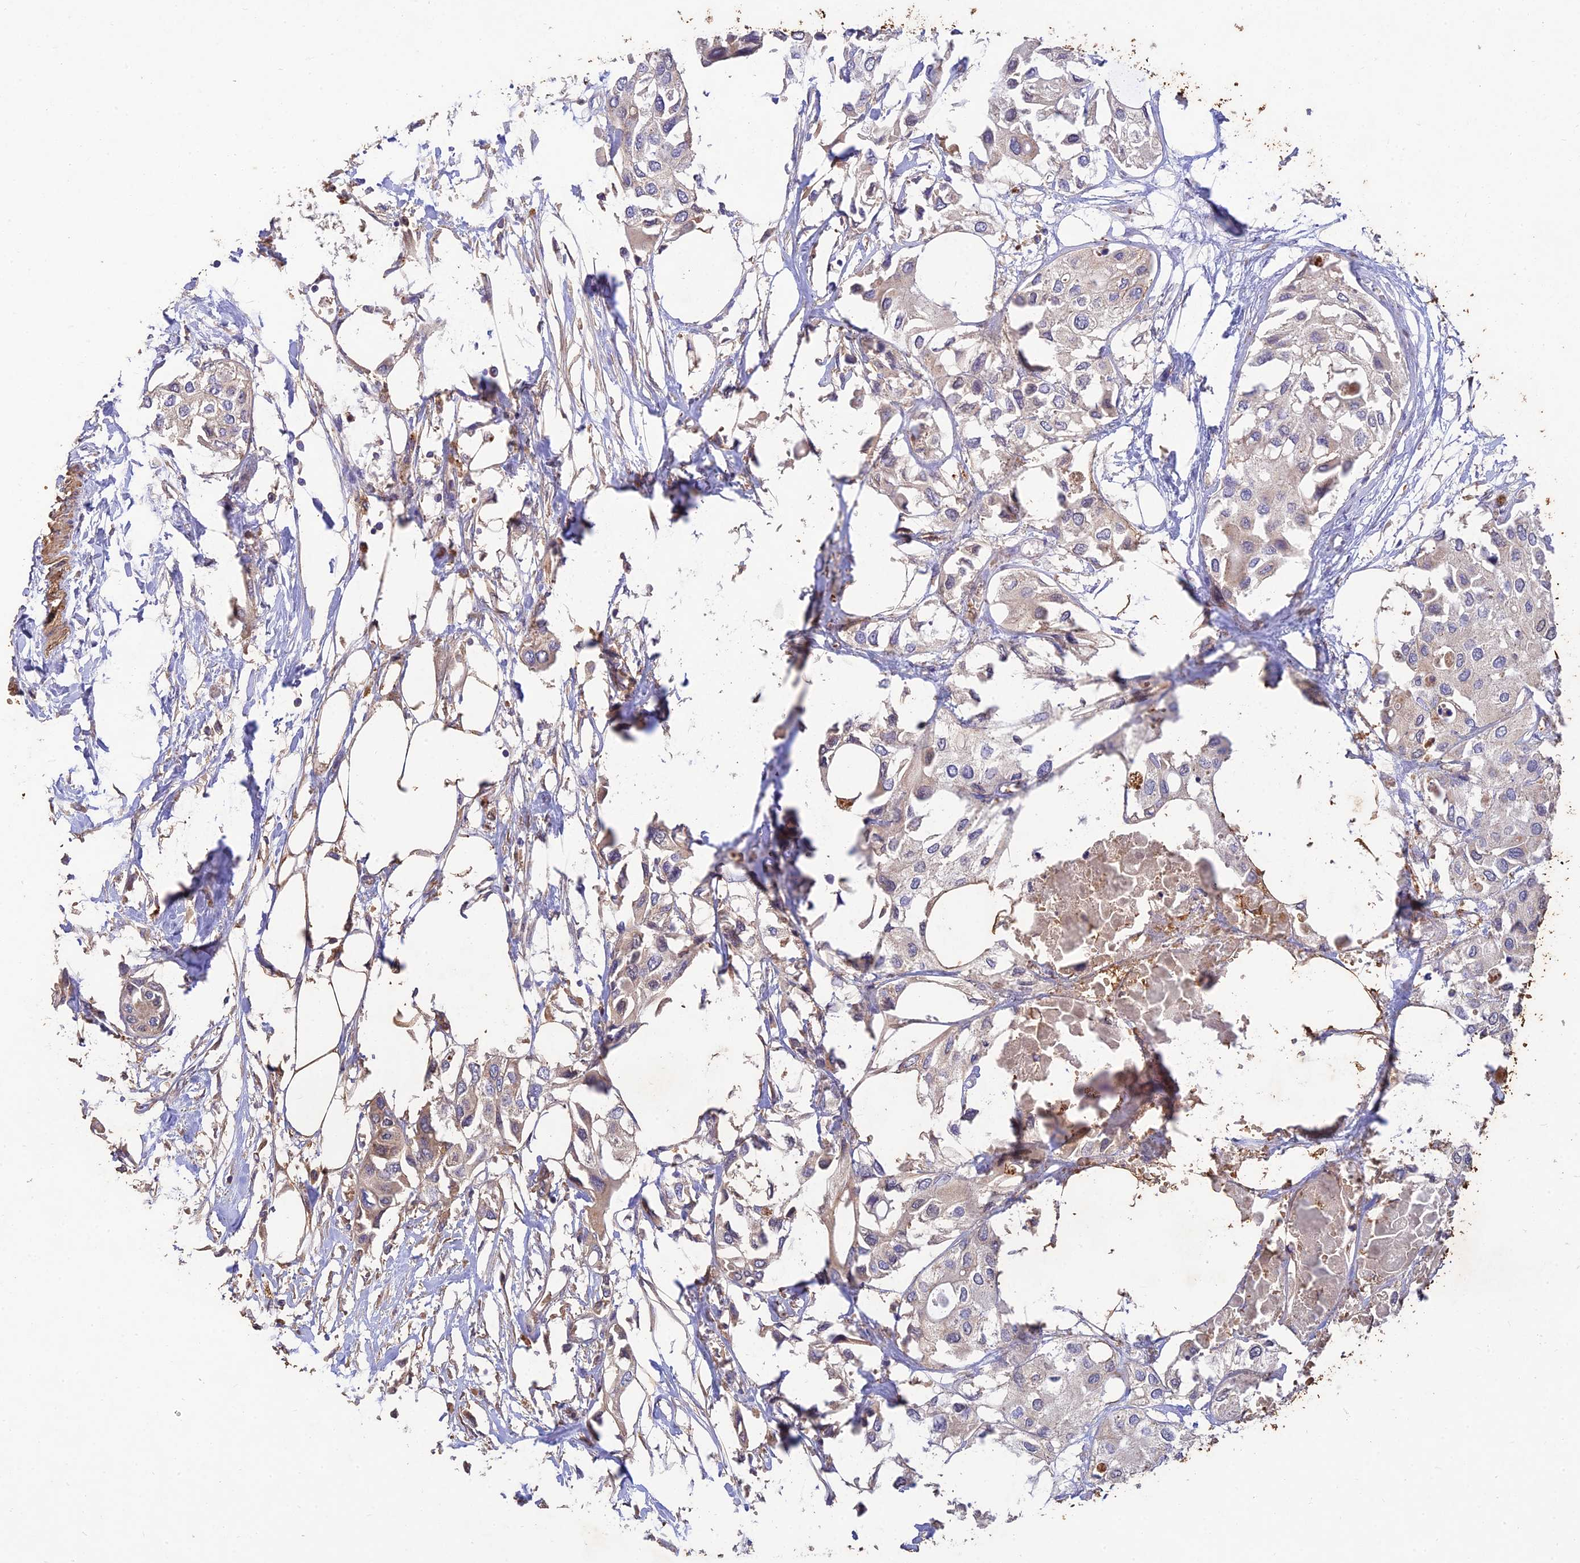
{"staining": {"intensity": "negative", "quantity": "none", "location": "none"}, "tissue": "urothelial cancer", "cell_type": "Tumor cells", "image_type": "cancer", "snomed": [{"axis": "morphology", "description": "Urothelial carcinoma, High grade"}, {"axis": "topography", "description": "Urinary bladder"}], "caption": "Immunohistochemical staining of urothelial cancer demonstrates no significant positivity in tumor cells.", "gene": "ACSM5", "patient": {"sex": "male", "age": 64}}